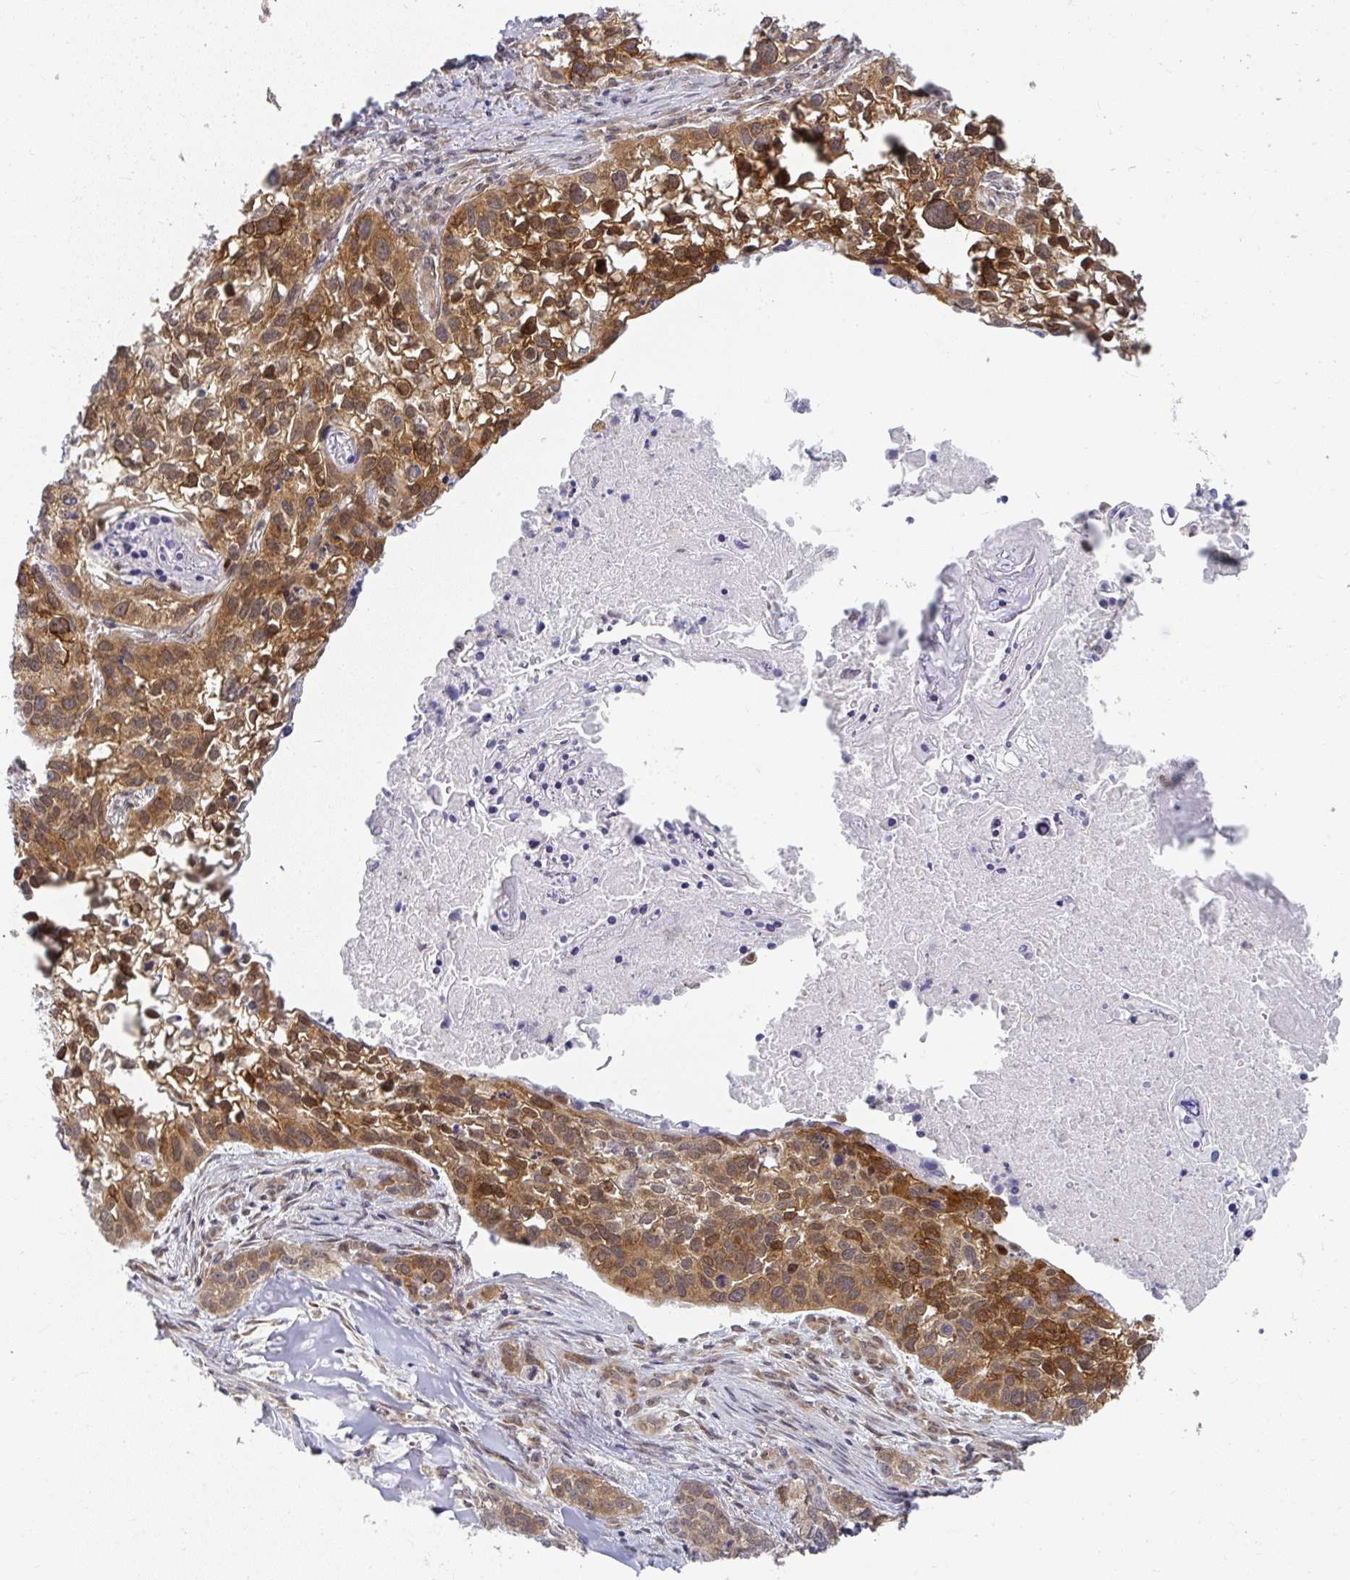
{"staining": {"intensity": "moderate", "quantity": ">75%", "location": "cytoplasmic/membranous,nuclear"}, "tissue": "lung cancer", "cell_type": "Tumor cells", "image_type": "cancer", "snomed": [{"axis": "morphology", "description": "Squamous cell carcinoma, NOS"}, {"axis": "topography", "description": "Lung"}], "caption": "Human lung squamous cell carcinoma stained with a brown dye displays moderate cytoplasmic/membranous and nuclear positive expression in approximately >75% of tumor cells.", "gene": "SYNCRIP", "patient": {"sex": "male", "age": 74}}